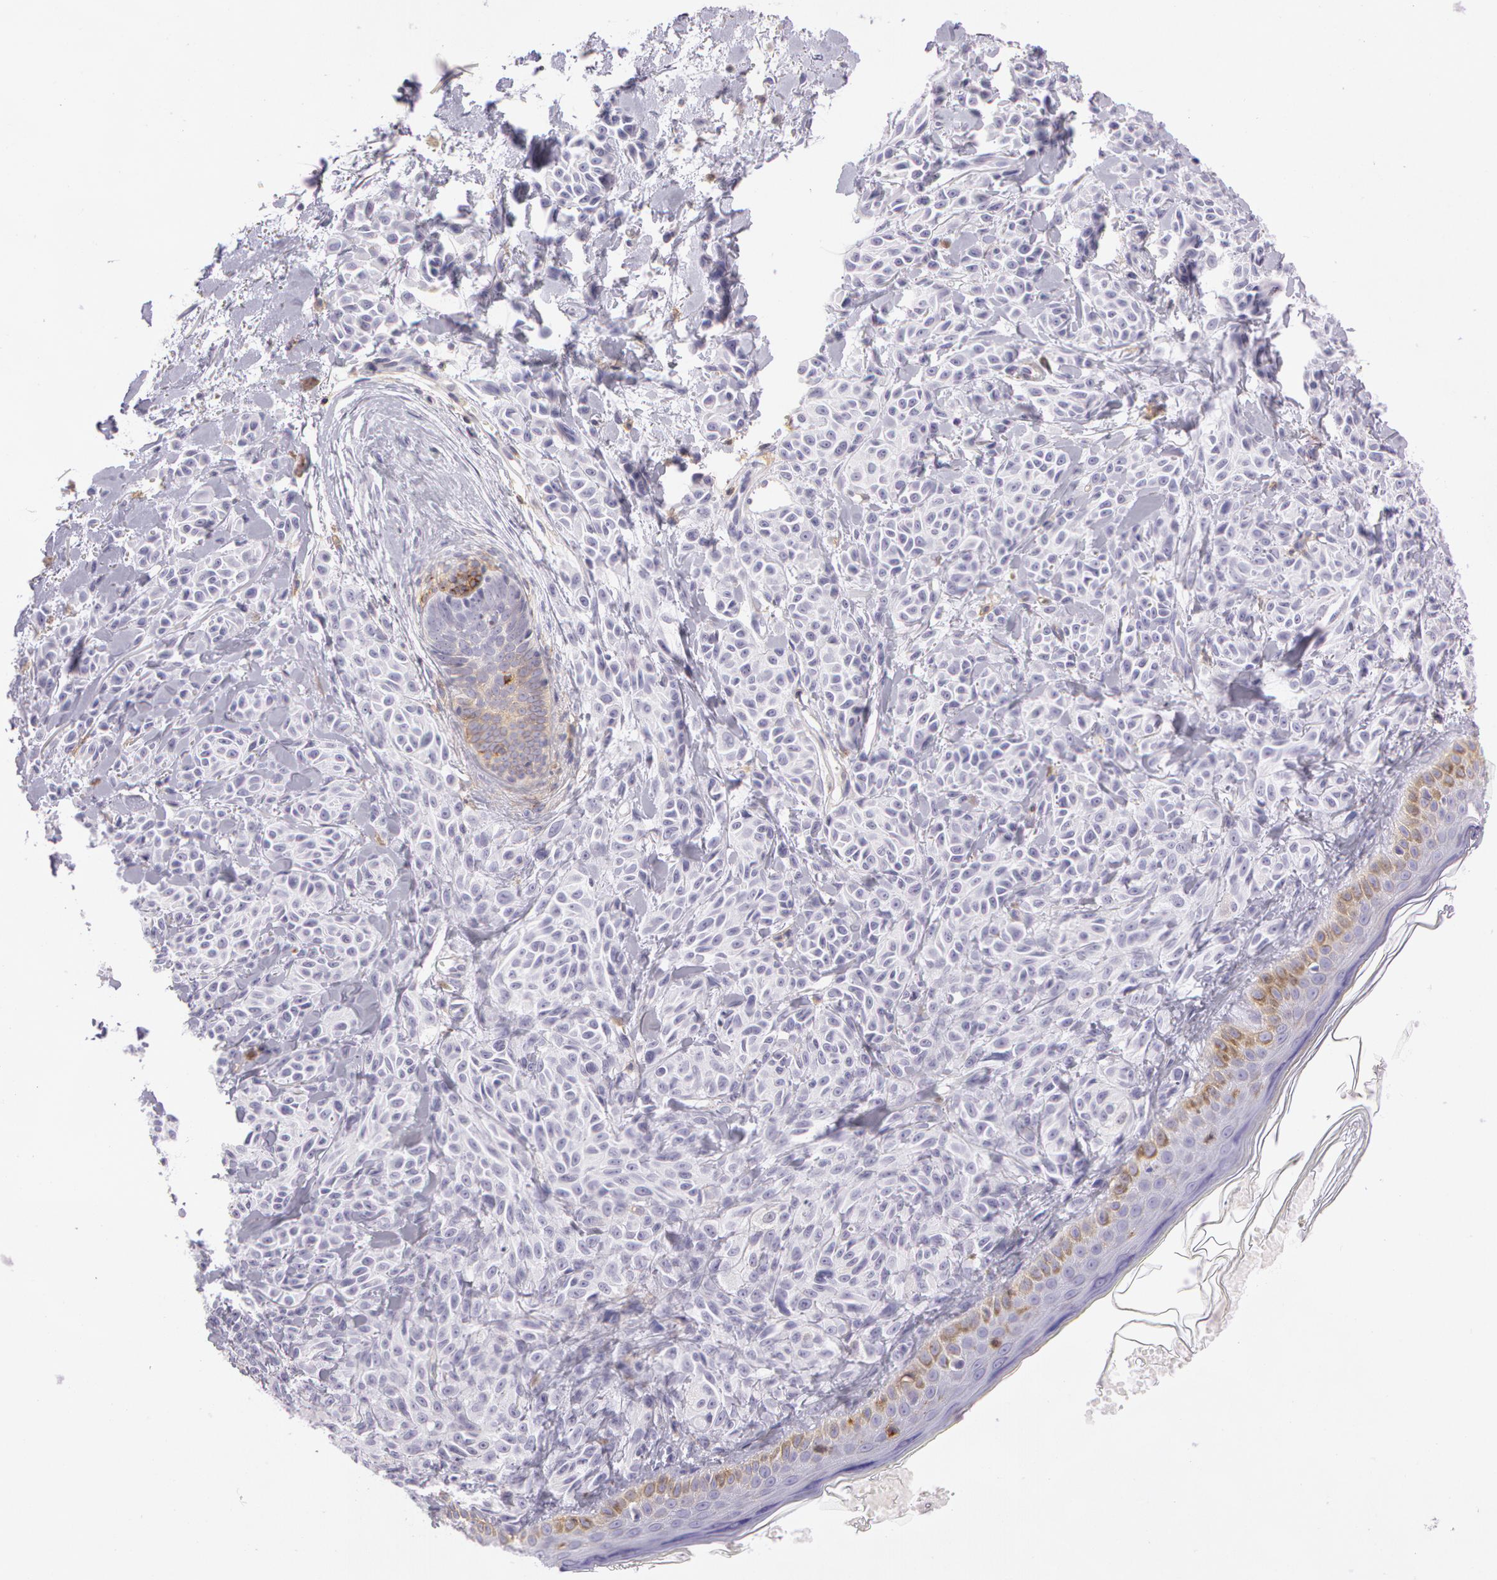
{"staining": {"intensity": "weak", "quantity": "<25%", "location": "cytoplasmic/membranous"}, "tissue": "melanoma", "cell_type": "Tumor cells", "image_type": "cancer", "snomed": [{"axis": "morphology", "description": "Malignant melanoma, NOS"}, {"axis": "topography", "description": "Skin"}], "caption": "Melanoma was stained to show a protein in brown. There is no significant positivity in tumor cells.", "gene": "LY75", "patient": {"sex": "female", "age": 73}}